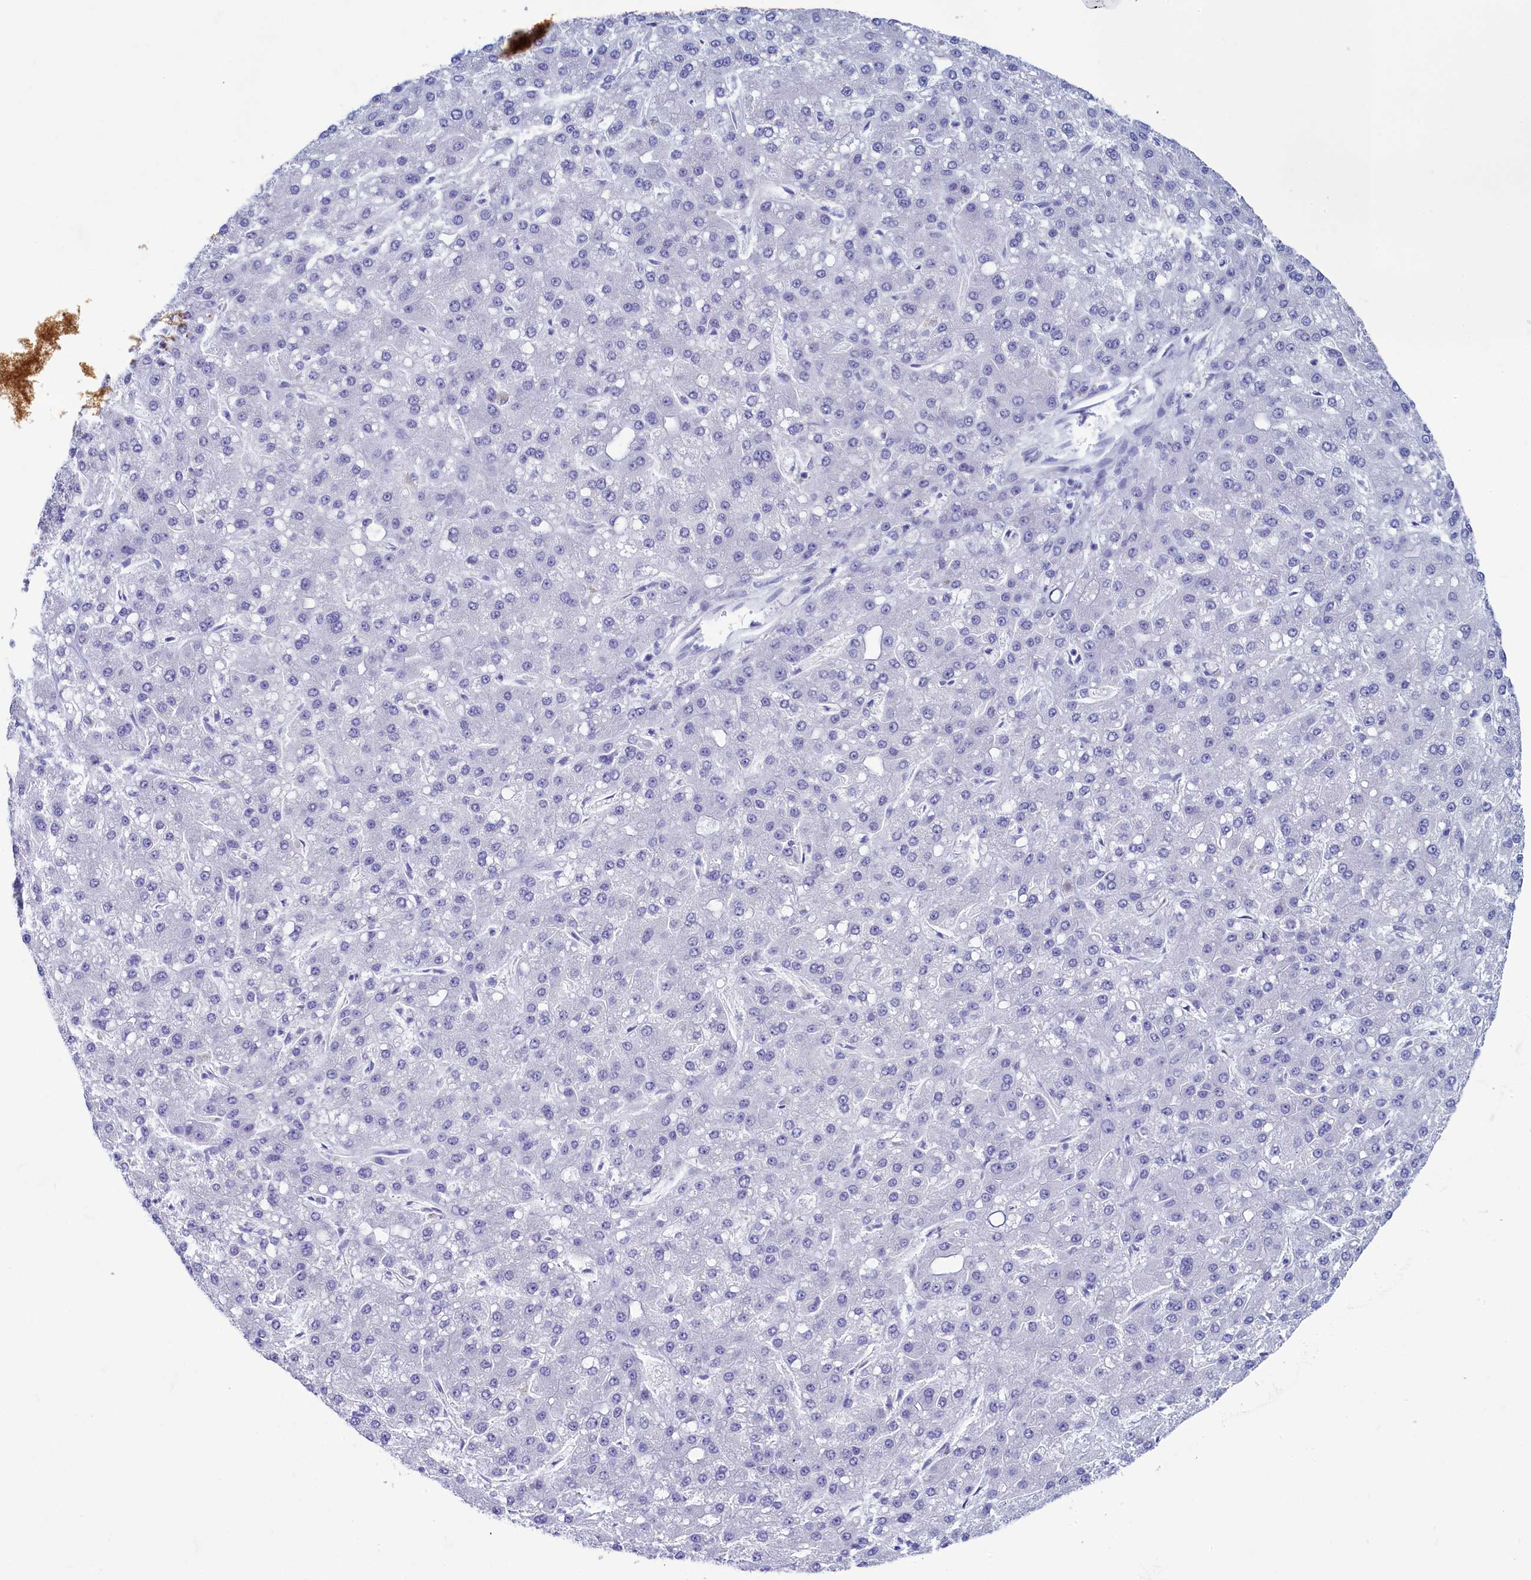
{"staining": {"intensity": "negative", "quantity": "none", "location": "none"}, "tissue": "liver cancer", "cell_type": "Tumor cells", "image_type": "cancer", "snomed": [{"axis": "morphology", "description": "Carcinoma, Hepatocellular, NOS"}, {"axis": "topography", "description": "Liver"}], "caption": "High magnification brightfield microscopy of hepatocellular carcinoma (liver) stained with DAB (3,3'-diaminobenzidine) (brown) and counterstained with hematoxylin (blue): tumor cells show no significant expression.", "gene": "SKA3", "patient": {"sex": "male", "age": 67}}